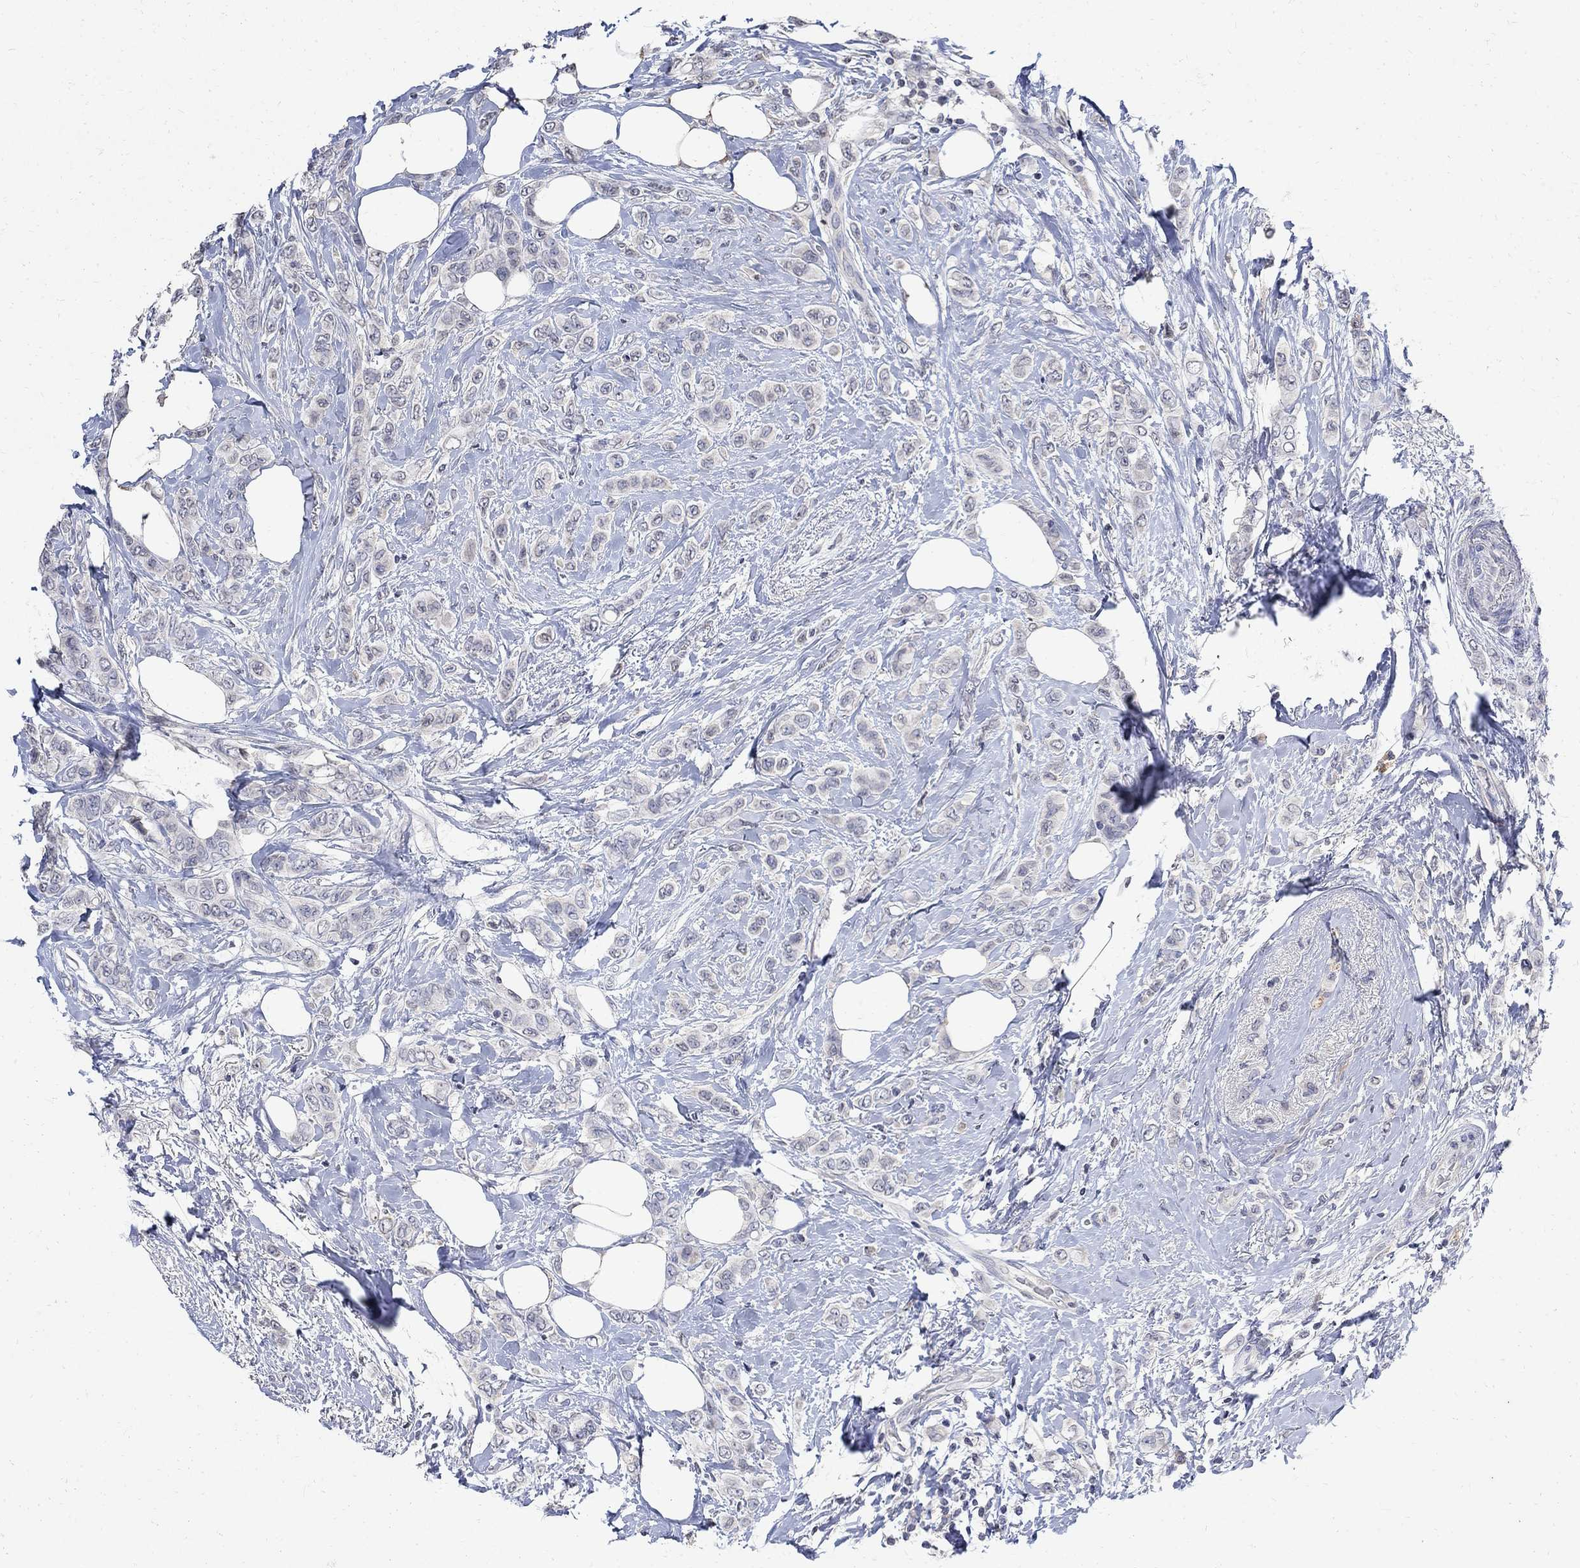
{"staining": {"intensity": "negative", "quantity": "none", "location": "none"}, "tissue": "breast cancer", "cell_type": "Tumor cells", "image_type": "cancer", "snomed": [{"axis": "morphology", "description": "Lobular carcinoma"}, {"axis": "topography", "description": "Breast"}], "caption": "Immunohistochemistry of human breast lobular carcinoma reveals no expression in tumor cells.", "gene": "TMEM169", "patient": {"sex": "female", "age": 66}}